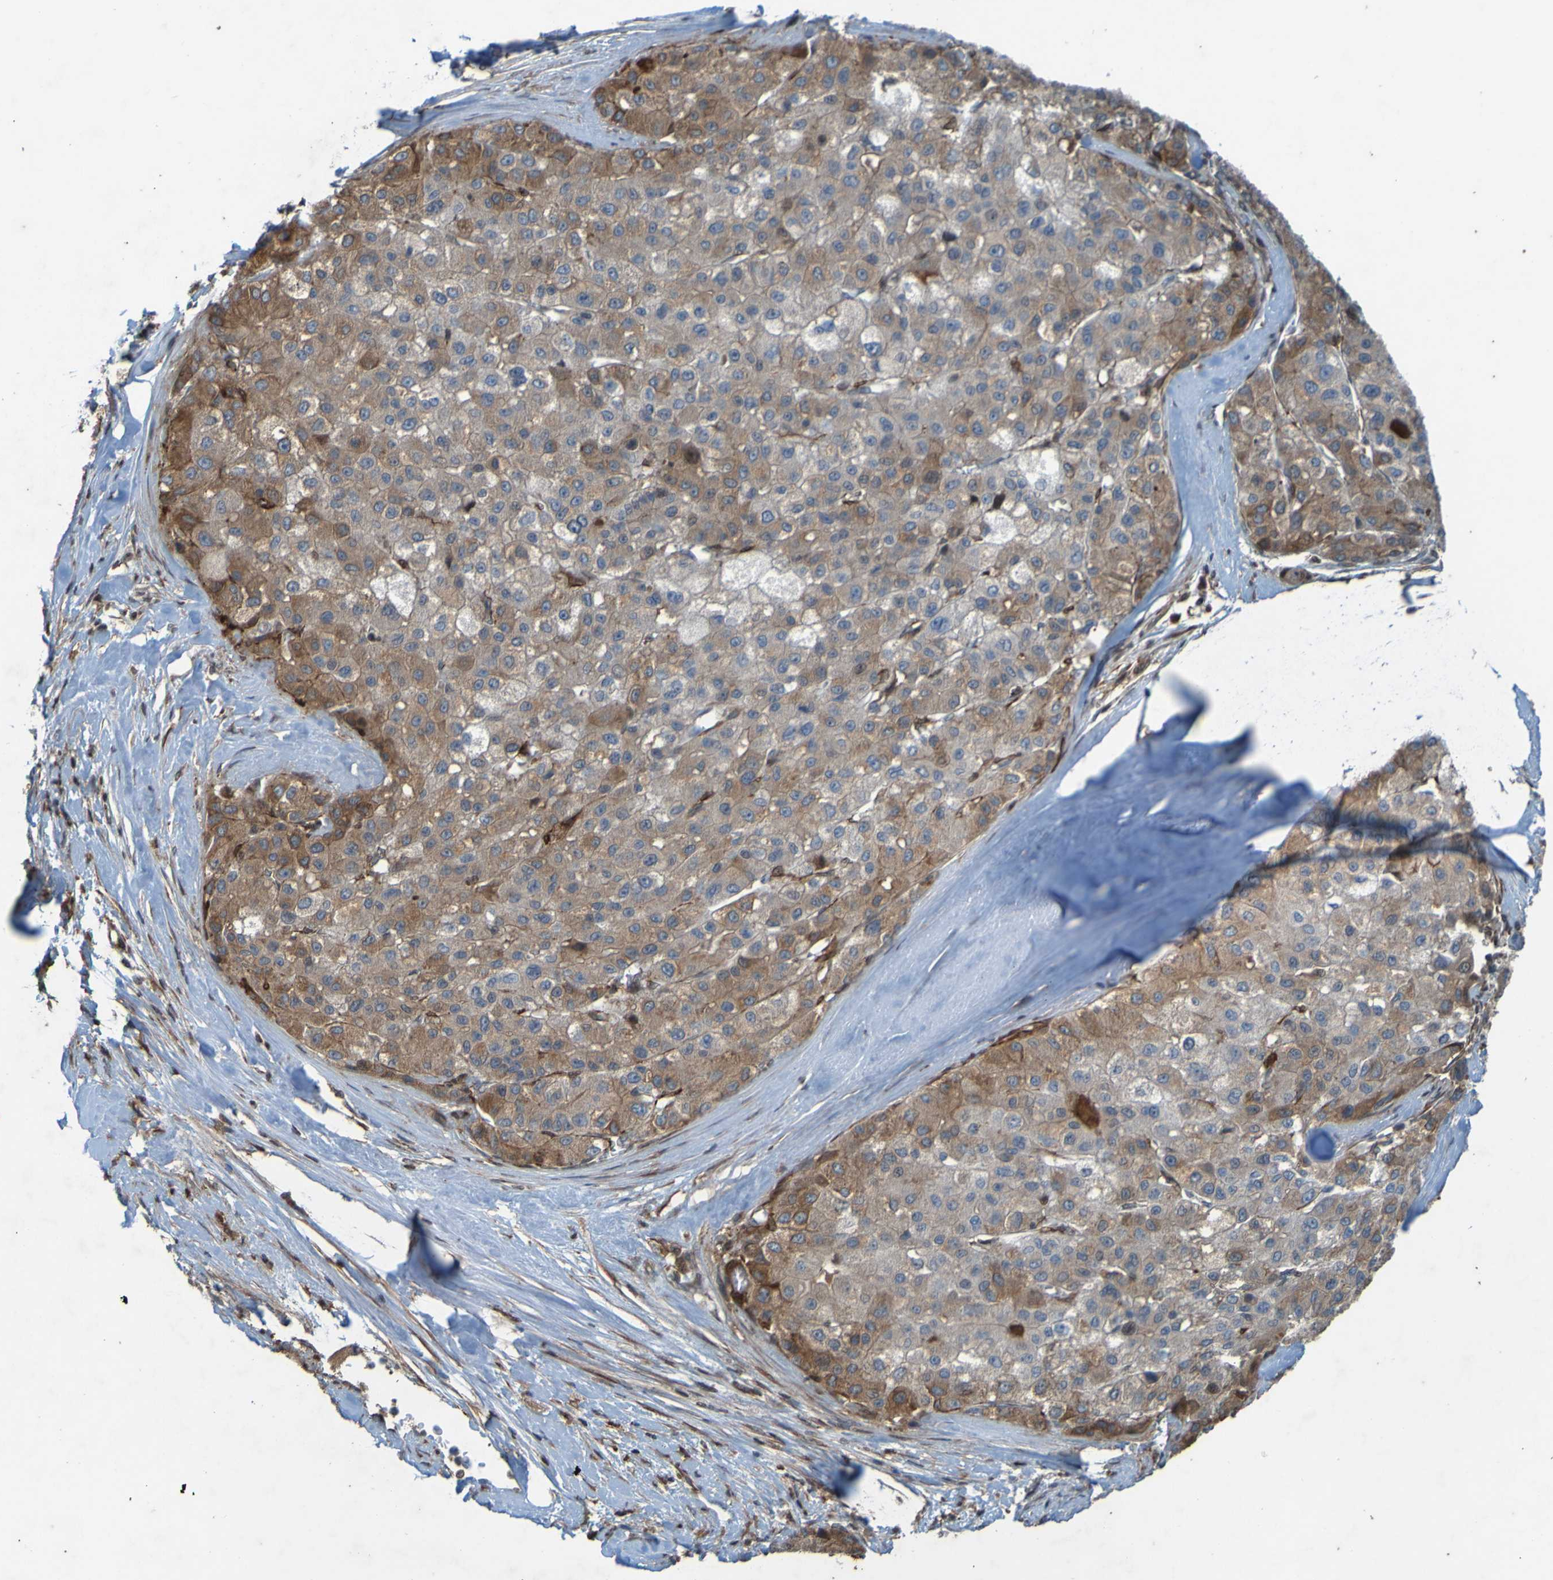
{"staining": {"intensity": "weak", "quantity": ">75%", "location": "cytoplasmic/membranous"}, "tissue": "liver cancer", "cell_type": "Tumor cells", "image_type": "cancer", "snomed": [{"axis": "morphology", "description": "Carcinoma, Hepatocellular, NOS"}, {"axis": "topography", "description": "Liver"}], "caption": "Liver cancer was stained to show a protein in brown. There is low levels of weak cytoplasmic/membranous expression in approximately >75% of tumor cells.", "gene": "GUCY1A1", "patient": {"sex": "male", "age": 80}}